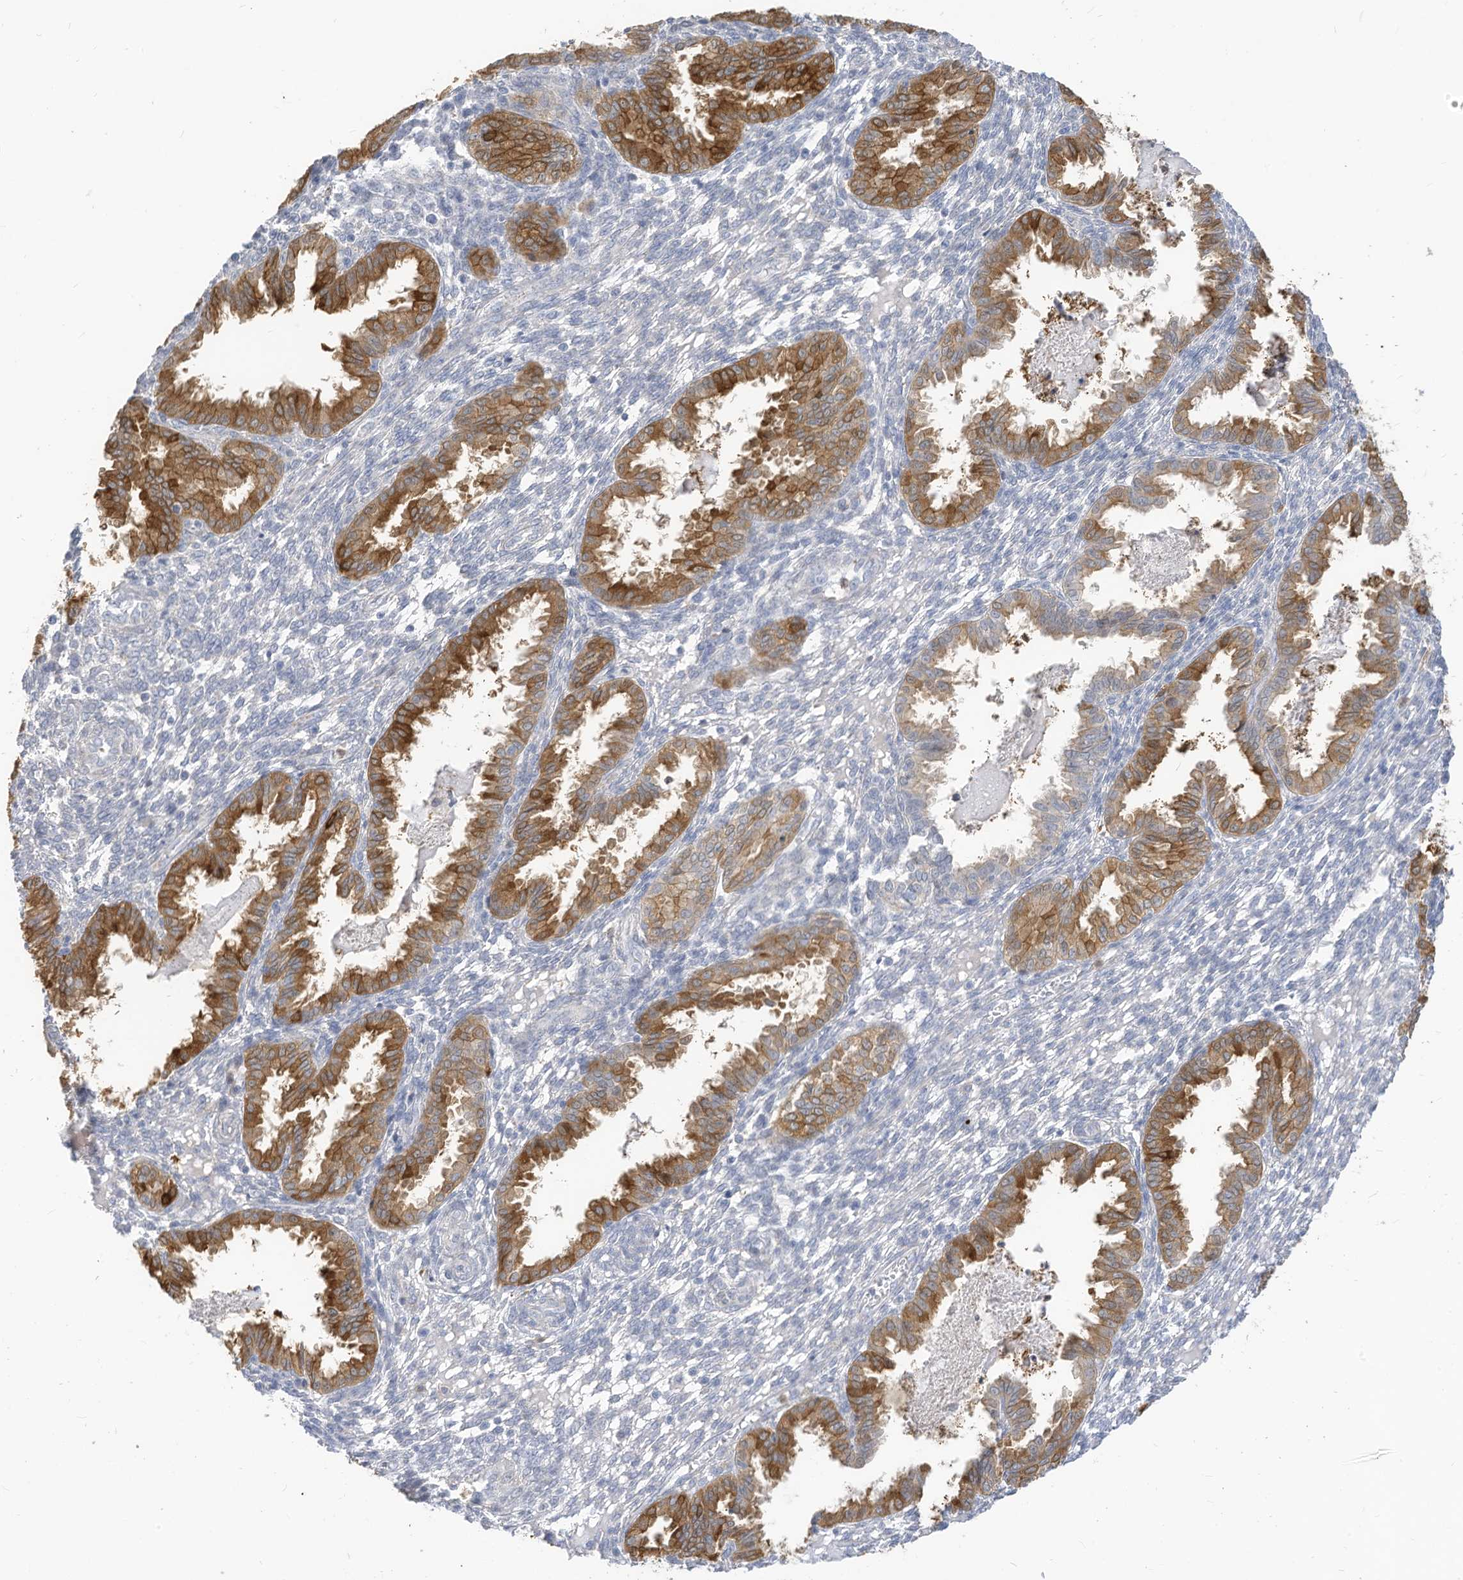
{"staining": {"intensity": "negative", "quantity": "none", "location": "none"}, "tissue": "endometrium", "cell_type": "Cells in endometrial stroma", "image_type": "normal", "snomed": [{"axis": "morphology", "description": "Normal tissue, NOS"}, {"axis": "topography", "description": "Endometrium"}], "caption": "DAB immunohistochemical staining of benign endometrium reveals no significant expression in cells in endometrial stroma. The staining is performed using DAB brown chromogen with nuclei counter-stained in using hematoxylin.", "gene": "ATP13A1", "patient": {"sex": "female", "age": 33}}